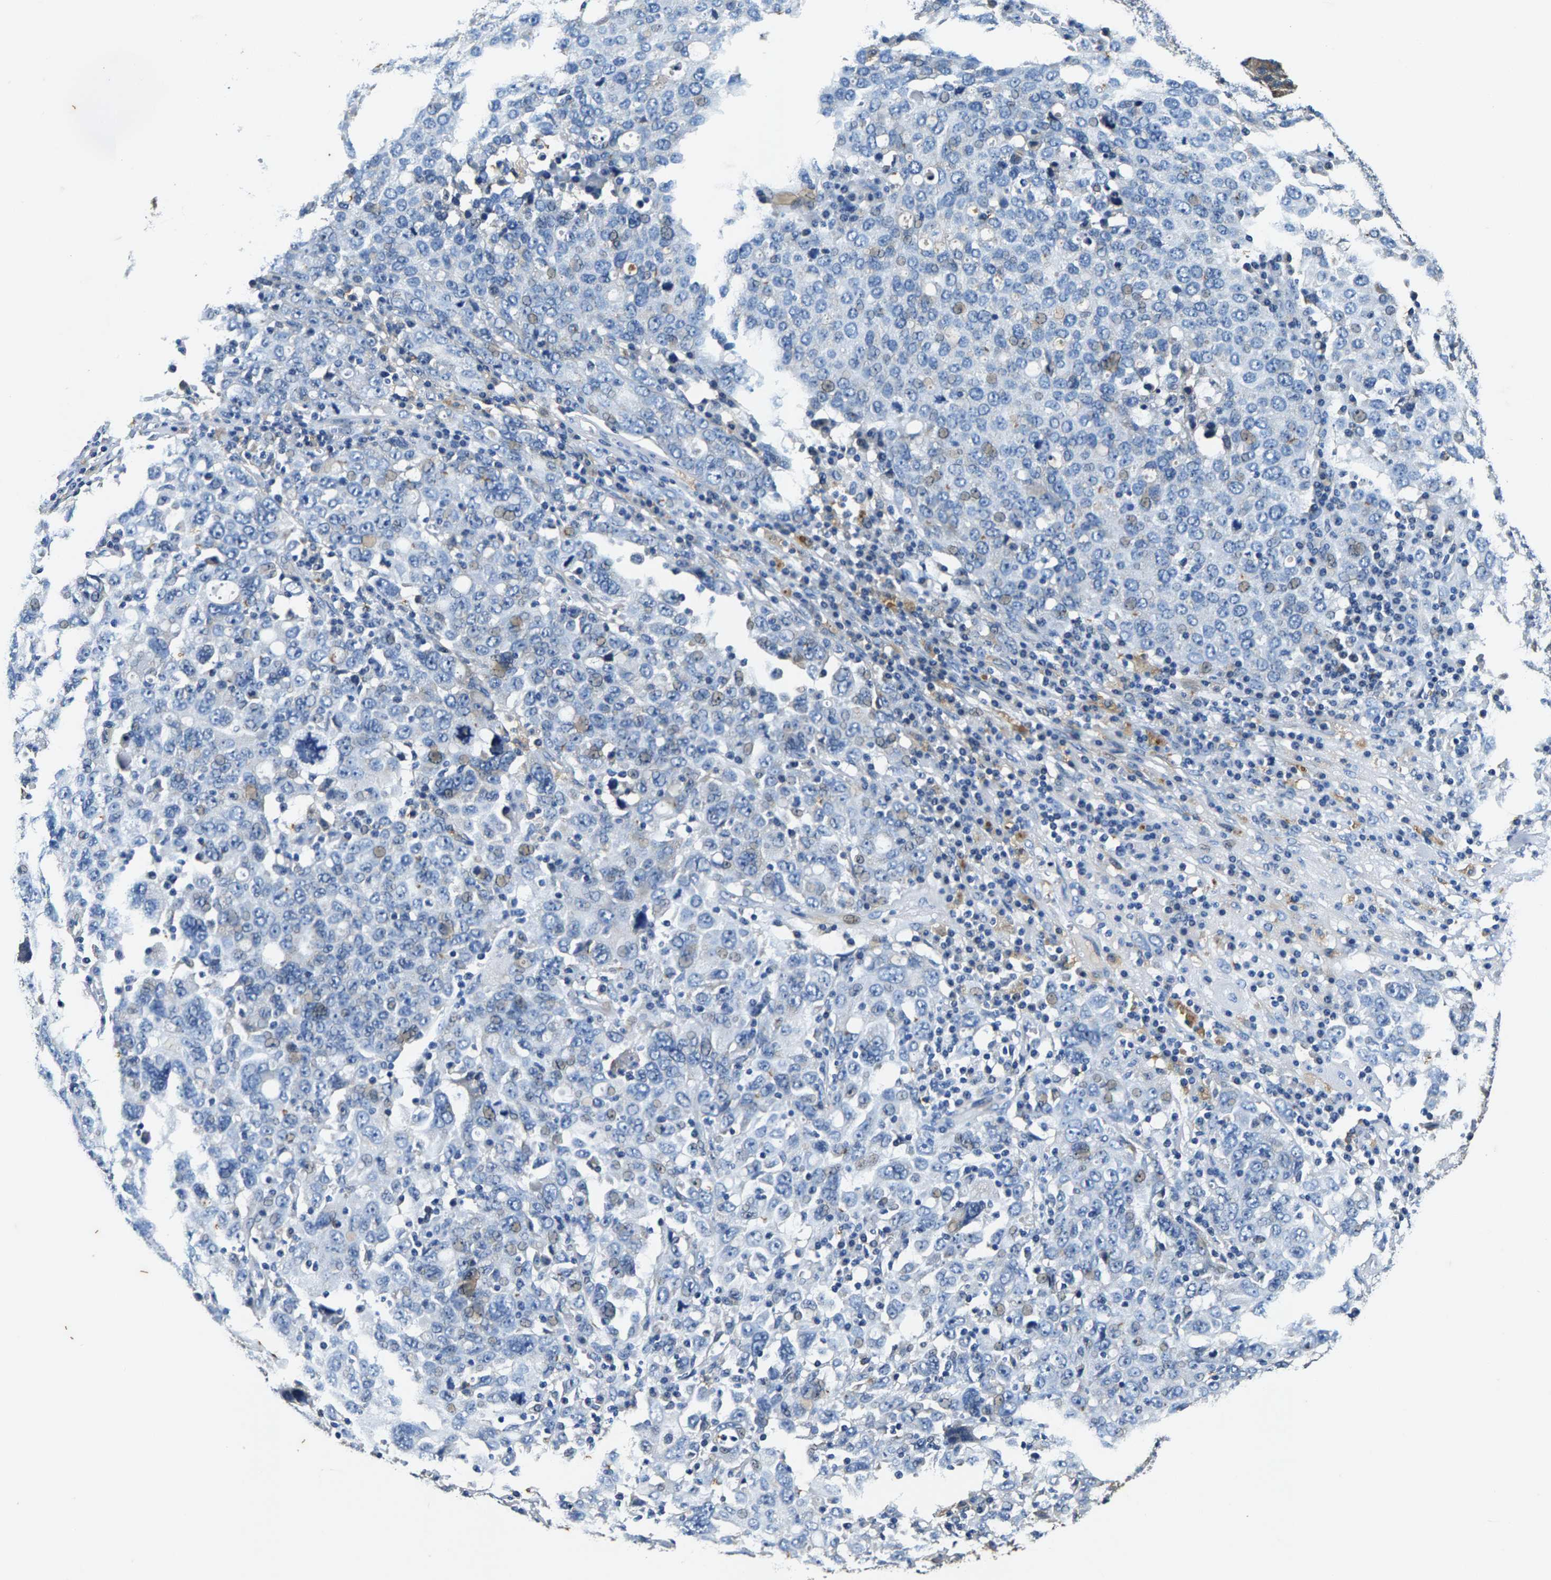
{"staining": {"intensity": "negative", "quantity": "none", "location": "none"}, "tissue": "ovarian cancer", "cell_type": "Tumor cells", "image_type": "cancer", "snomed": [{"axis": "morphology", "description": "Carcinoma, endometroid"}, {"axis": "topography", "description": "Ovary"}], "caption": "Tumor cells show no significant protein positivity in ovarian cancer.", "gene": "PI4KB", "patient": {"sex": "female", "age": 62}}